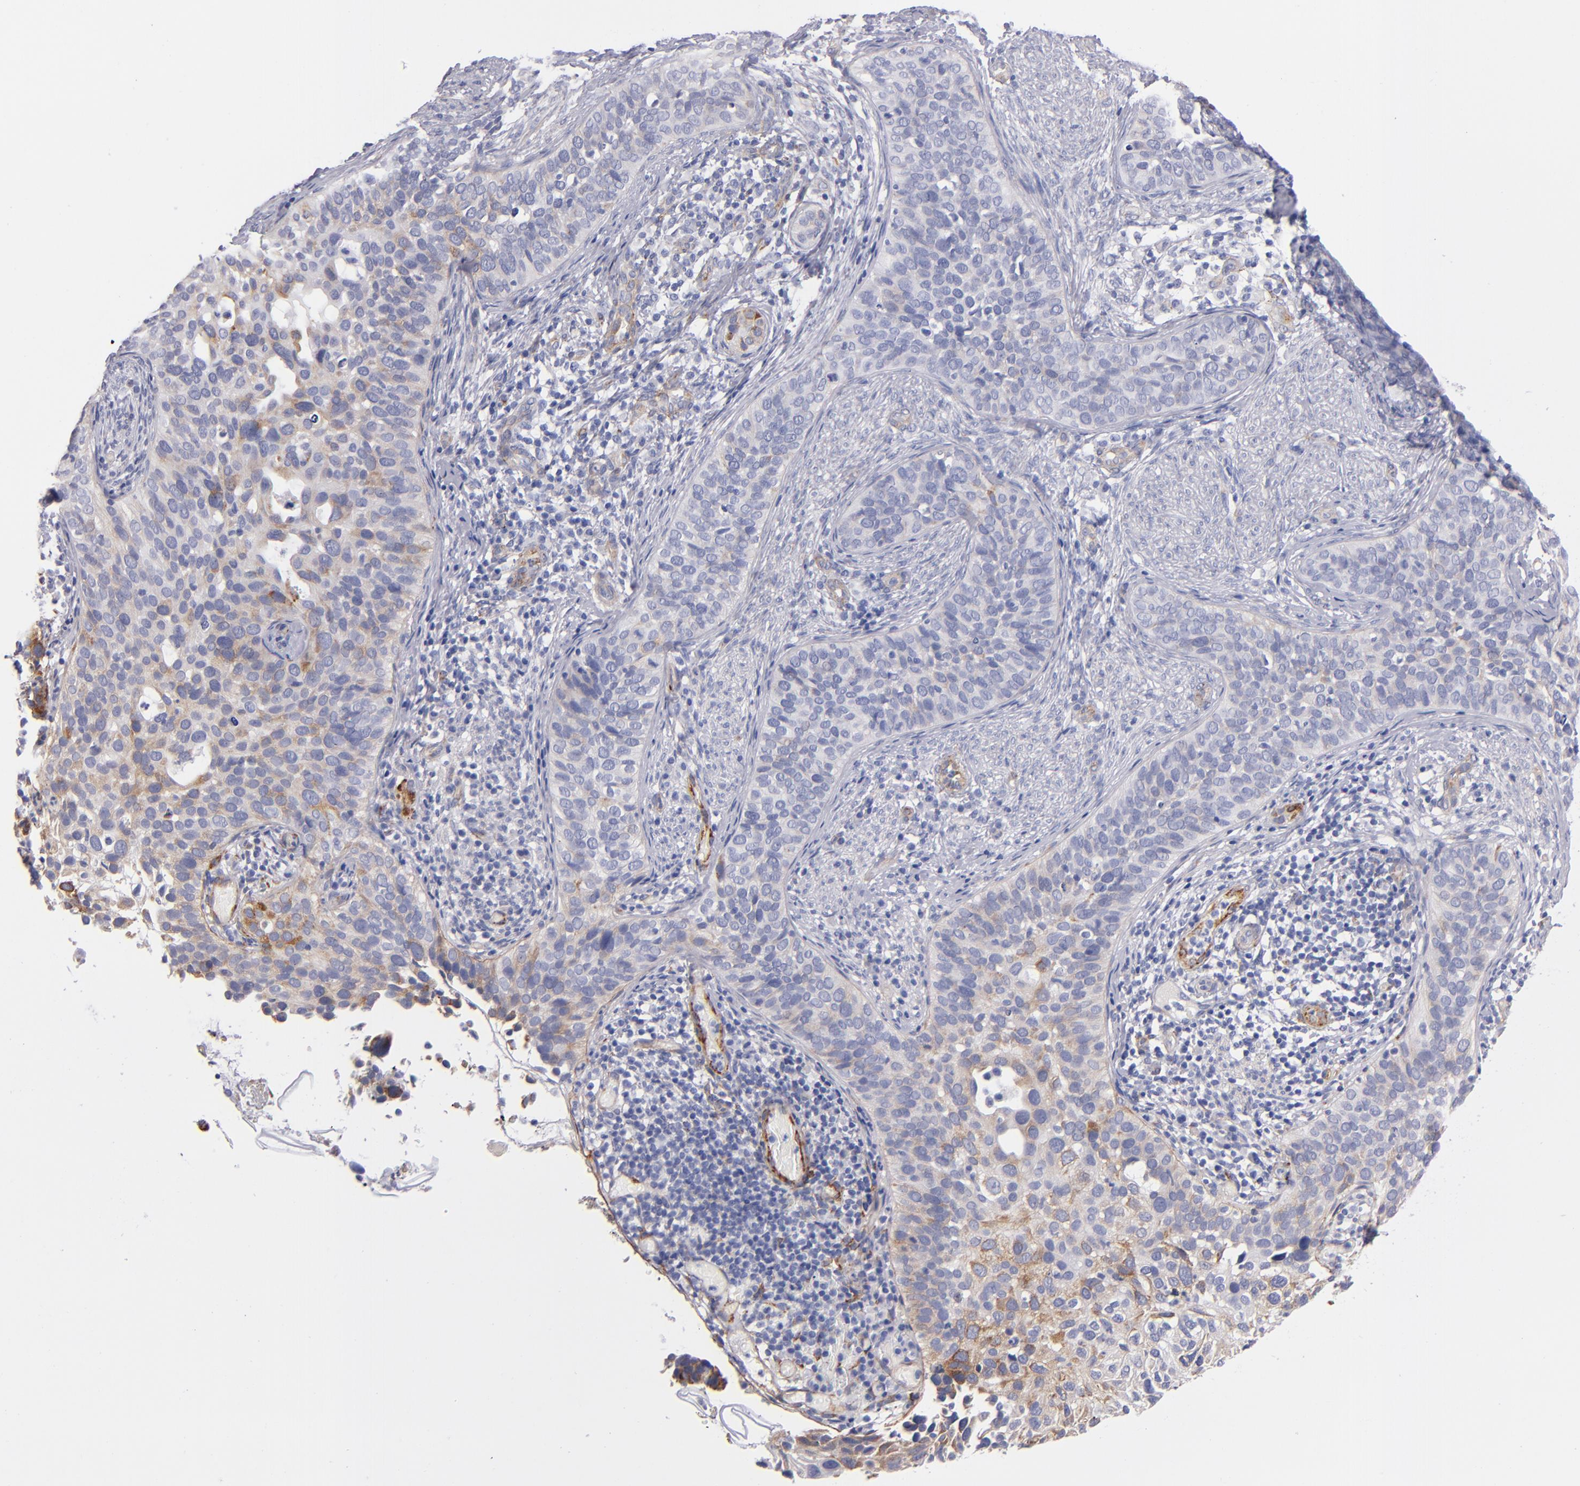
{"staining": {"intensity": "weak", "quantity": ">75%", "location": "cytoplasmic/membranous"}, "tissue": "cervical cancer", "cell_type": "Tumor cells", "image_type": "cancer", "snomed": [{"axis": "morphology", "description": "Squamous cell carcinoma, NOS"}, {"axis": "topography", "description": "Cervix"}], "caption": "Immunohistochemical staining of human cervical cancer exhibits low levels of weak cytoplasmic/membranous protein positivity in approximately >75% of tumor cells.", "gene": "LAMC1", "patient": {"sex": "female", "age": 31}}